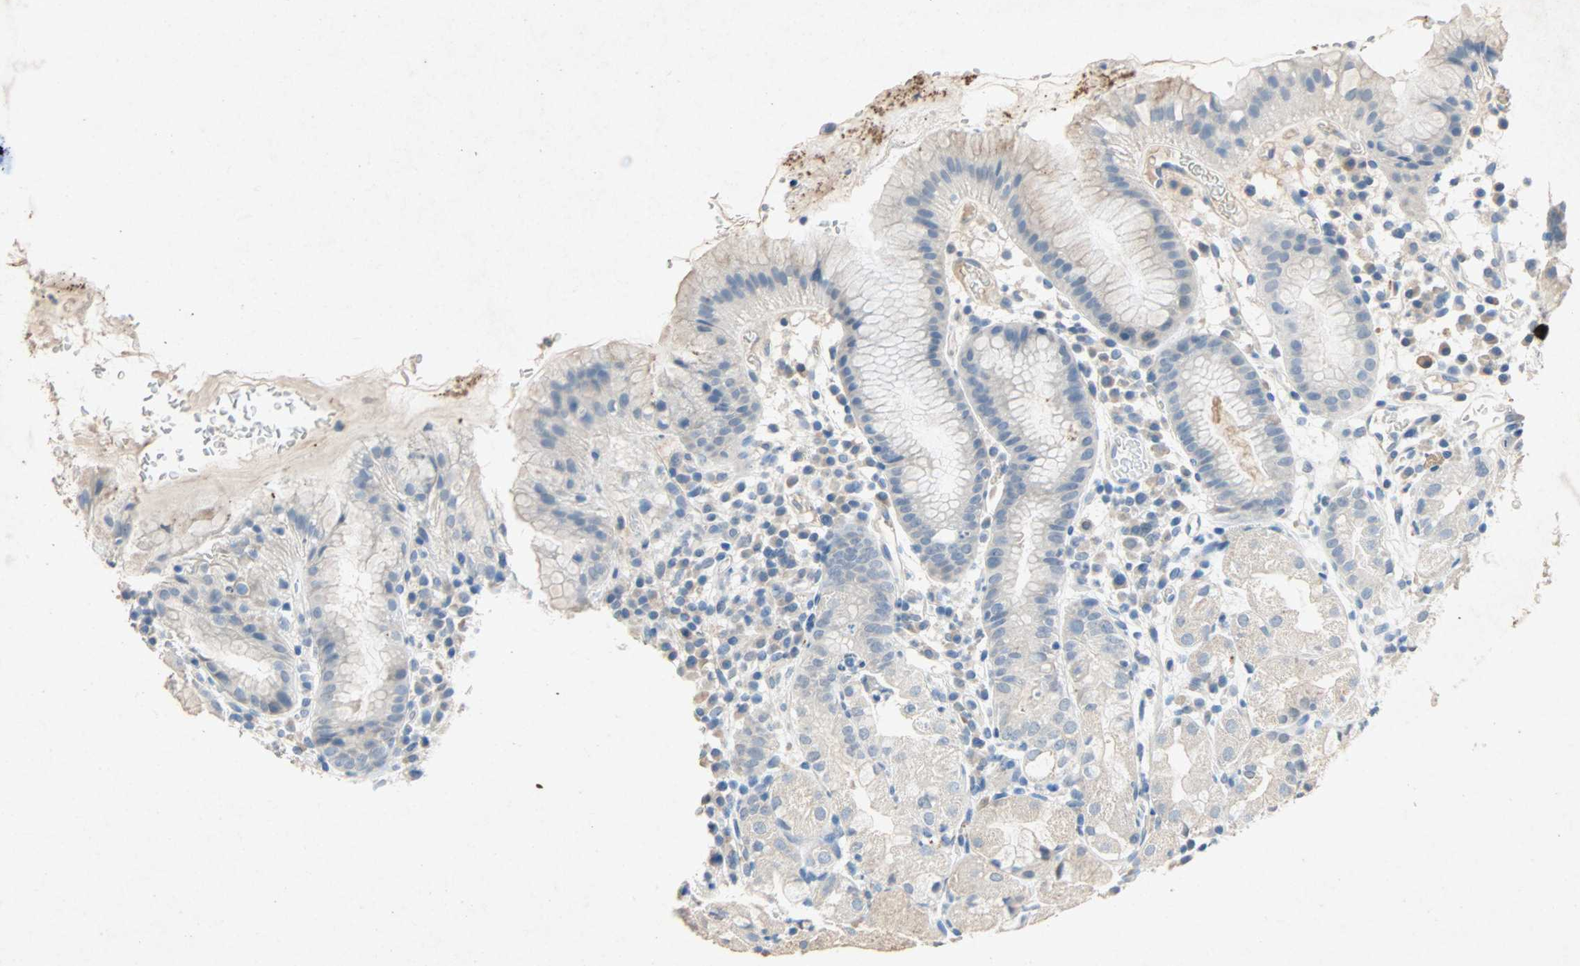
{"staining": {"intensity": "weak", "quantity": "<25%", "location": "cytoplasmic/membranous"}, "tissue": "stomach", "cell_type": "Glandular cells", "image_type": "normal", "snomed": [{"axis": "morphology", "description": "Normal tissue, NOS"}, {"axis": "topography", "description": "Stomach"}, {"axis": "topography", "description": "Stomach, lower"}], "caption": "The immunohistochemistry micrograph has no significant staining in glandular cells of stomach.", "gene": "PCDHB2", "patient": {"sex": "female", "age": 75}}